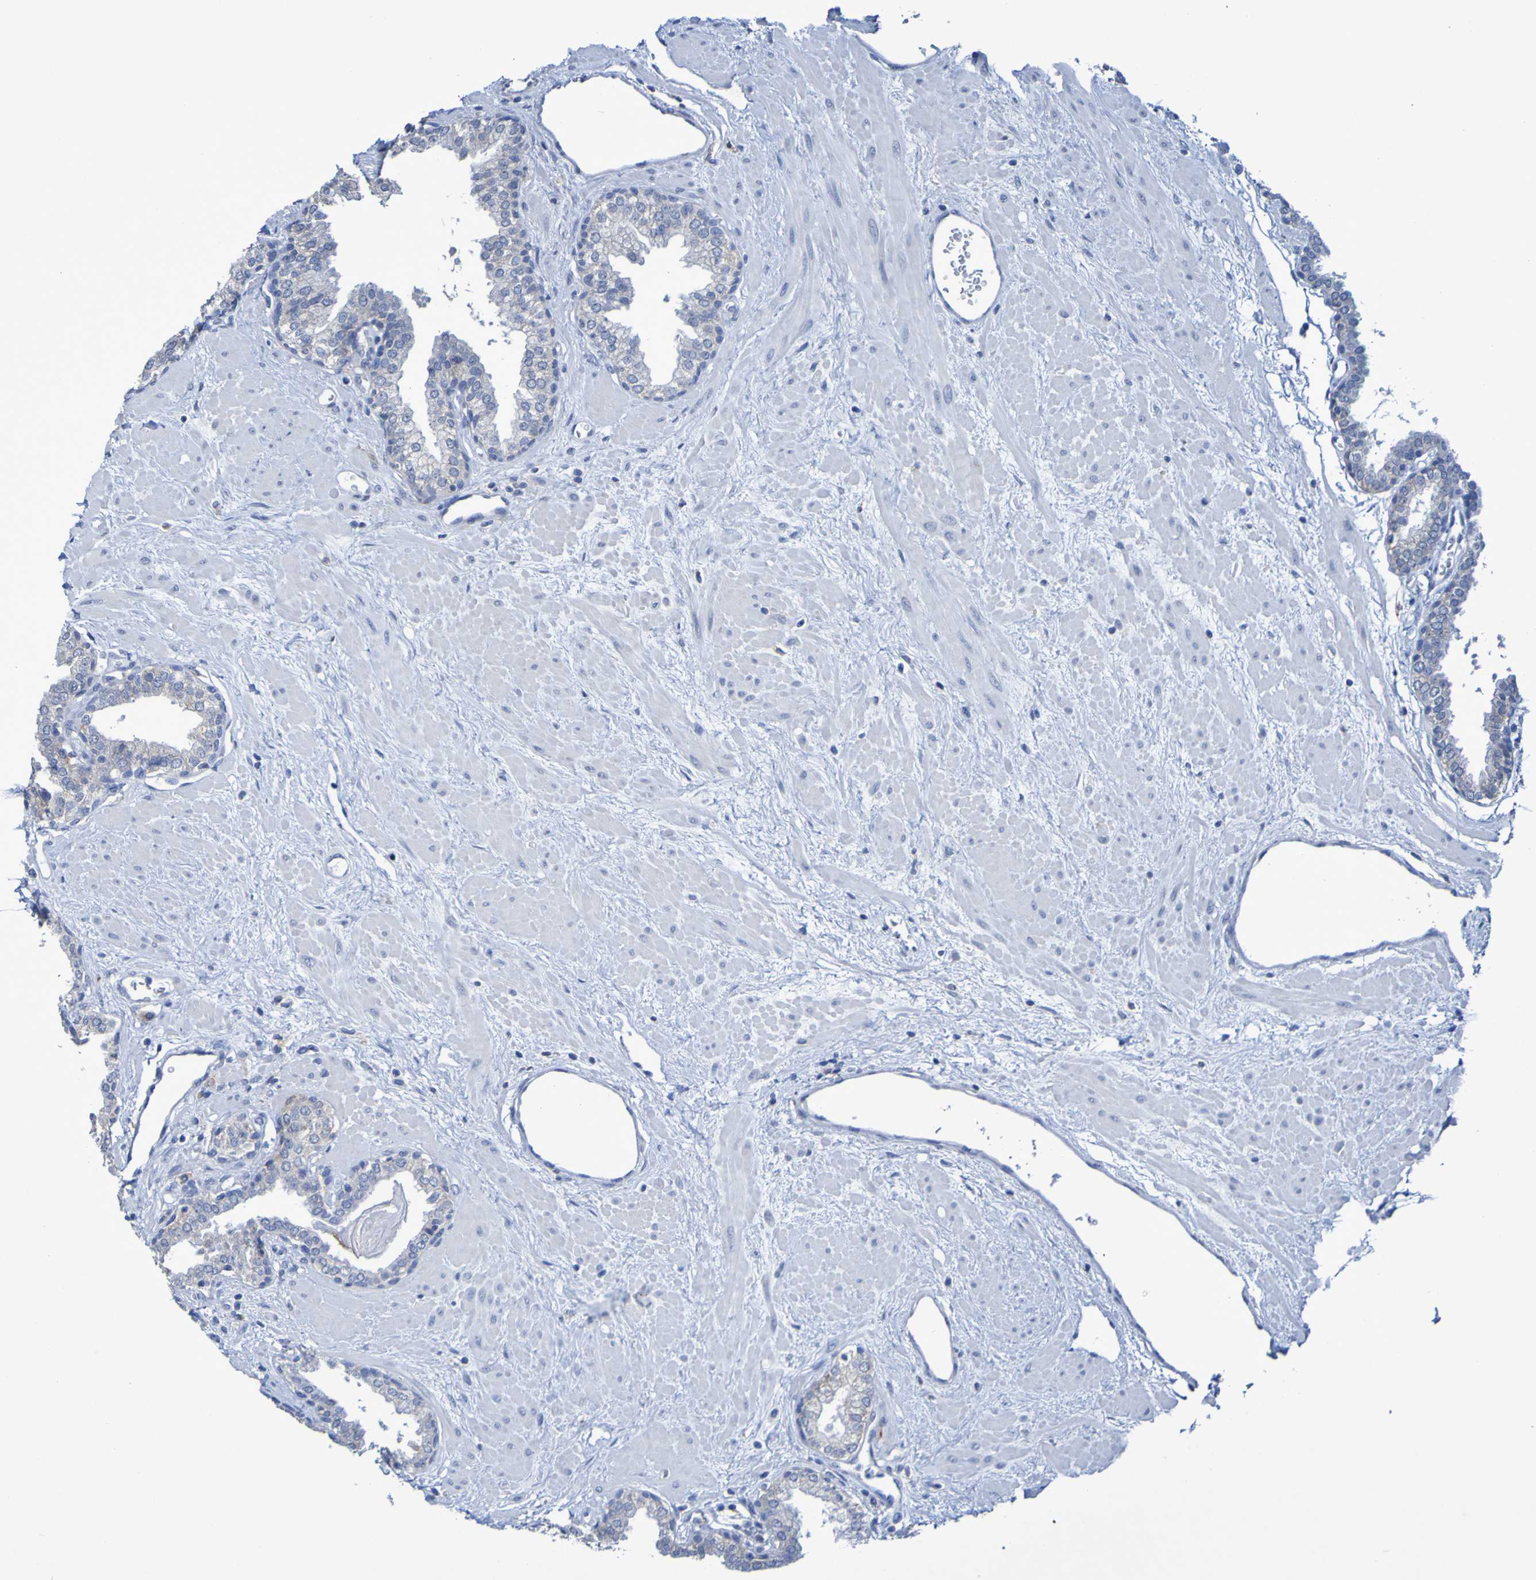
{"staining": {"intensity": "negative", "quantity": "none", "location": "none"}, "tissue": "prostate", "cell_type": "Glandular cells", "image_type": "normal", "snomed": [{"axis": "morphology", "description": "Normal tissue, NOS"}, {"axis": "topography", "description": "Prostate"}], "caption": "The IHC histopathology image has no significant staining in glandular cells of prostate.", "gene": "SLC3A2", "patient": {"sex": "male", "age": 51}}